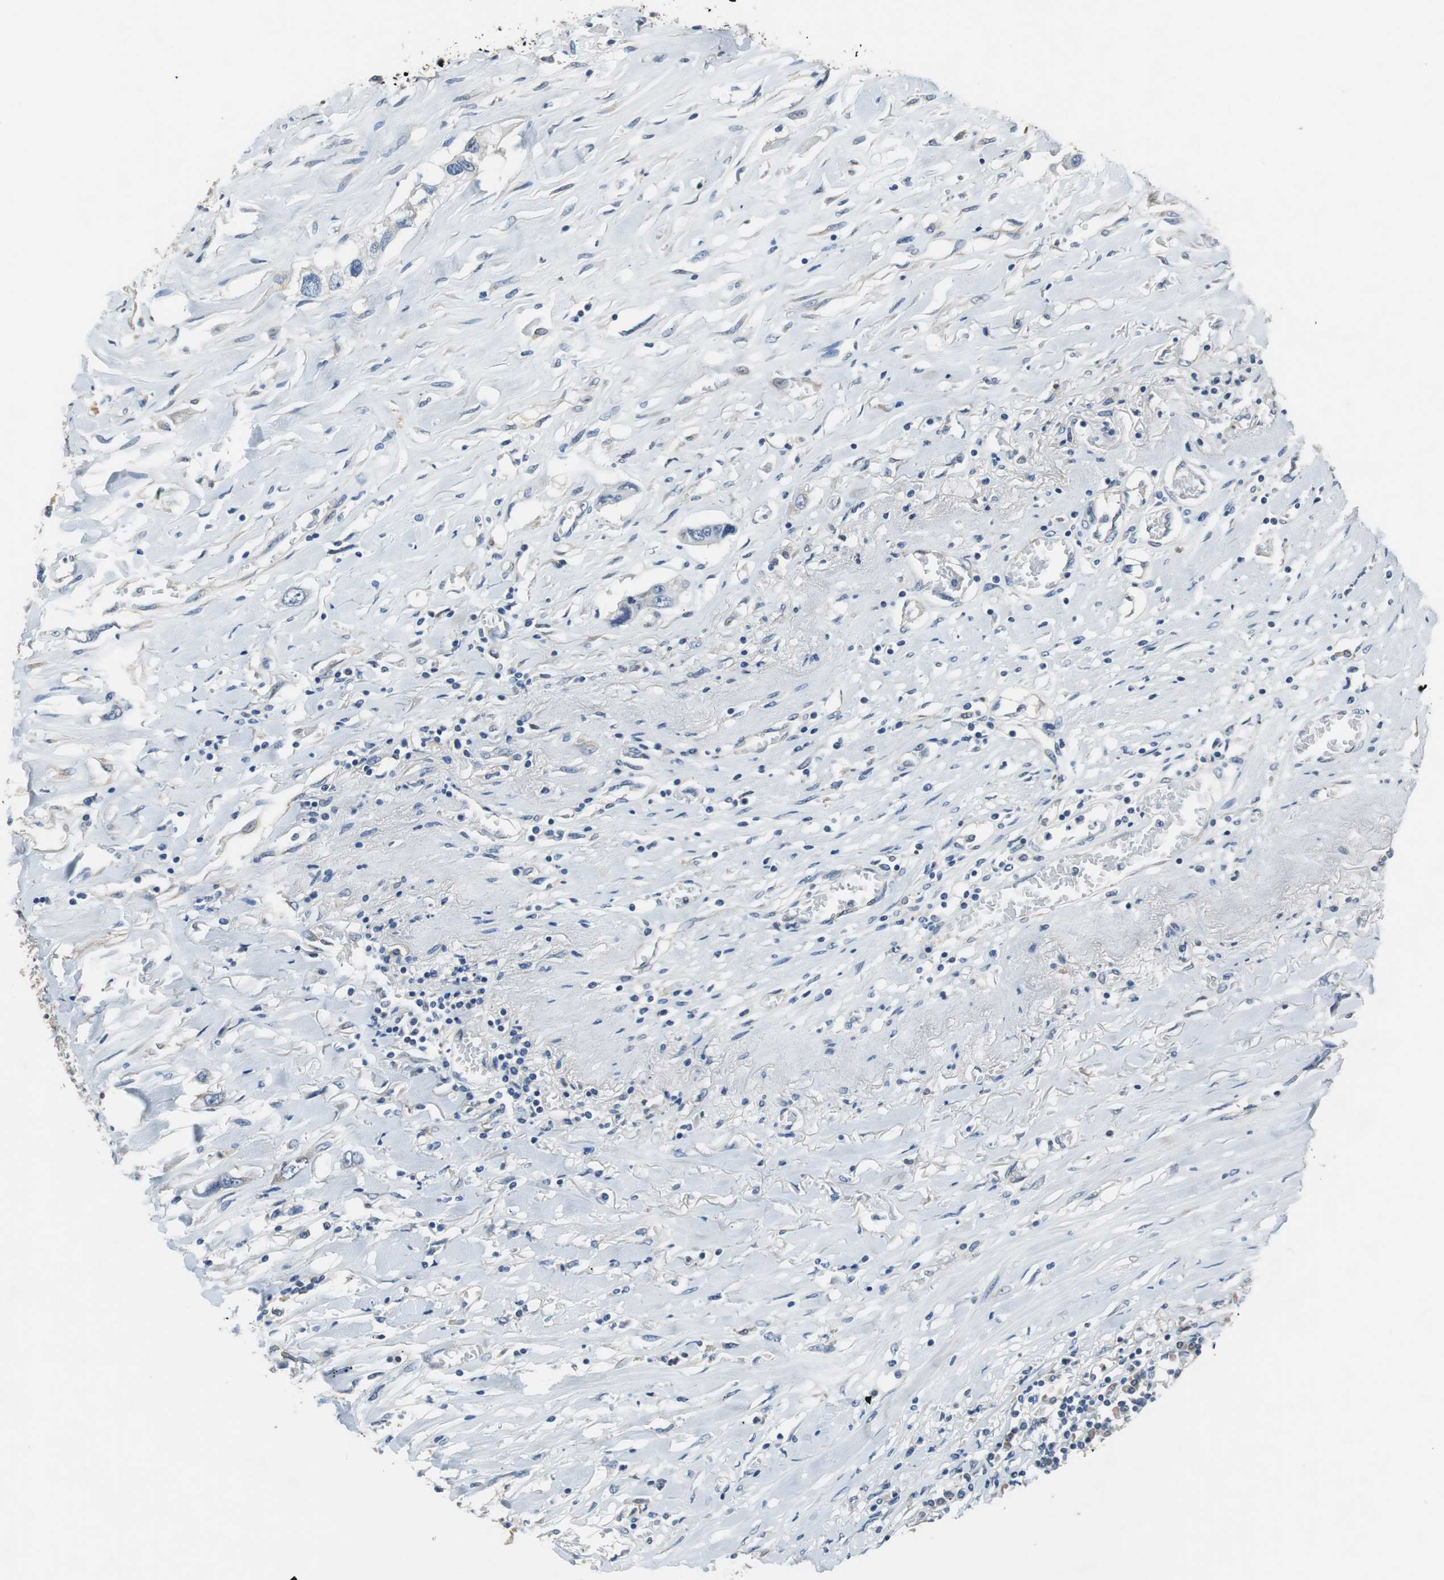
{"staining": {"intensity": "negative", "quantity": "none", "location": "none"}, "tissue": "lung cancer", "cell_type": "Tumor cells", "image_type": "cancer", "snomed": [{"axis": "morphology", "description": "Squamous cell carcinoma, NOS"}, {"axis": "topography", "description": "Lung"}], "caption": "A histopathology image of lung cancer (squamous cell carcinoma) stained for a protein displays no brown staining in tumor cells. (DAB (3,3'-diaminobenzidine) IHC, high magnification).", "gene": "ALDH4A1", "patient": {"sex": "male", "age": 71}}